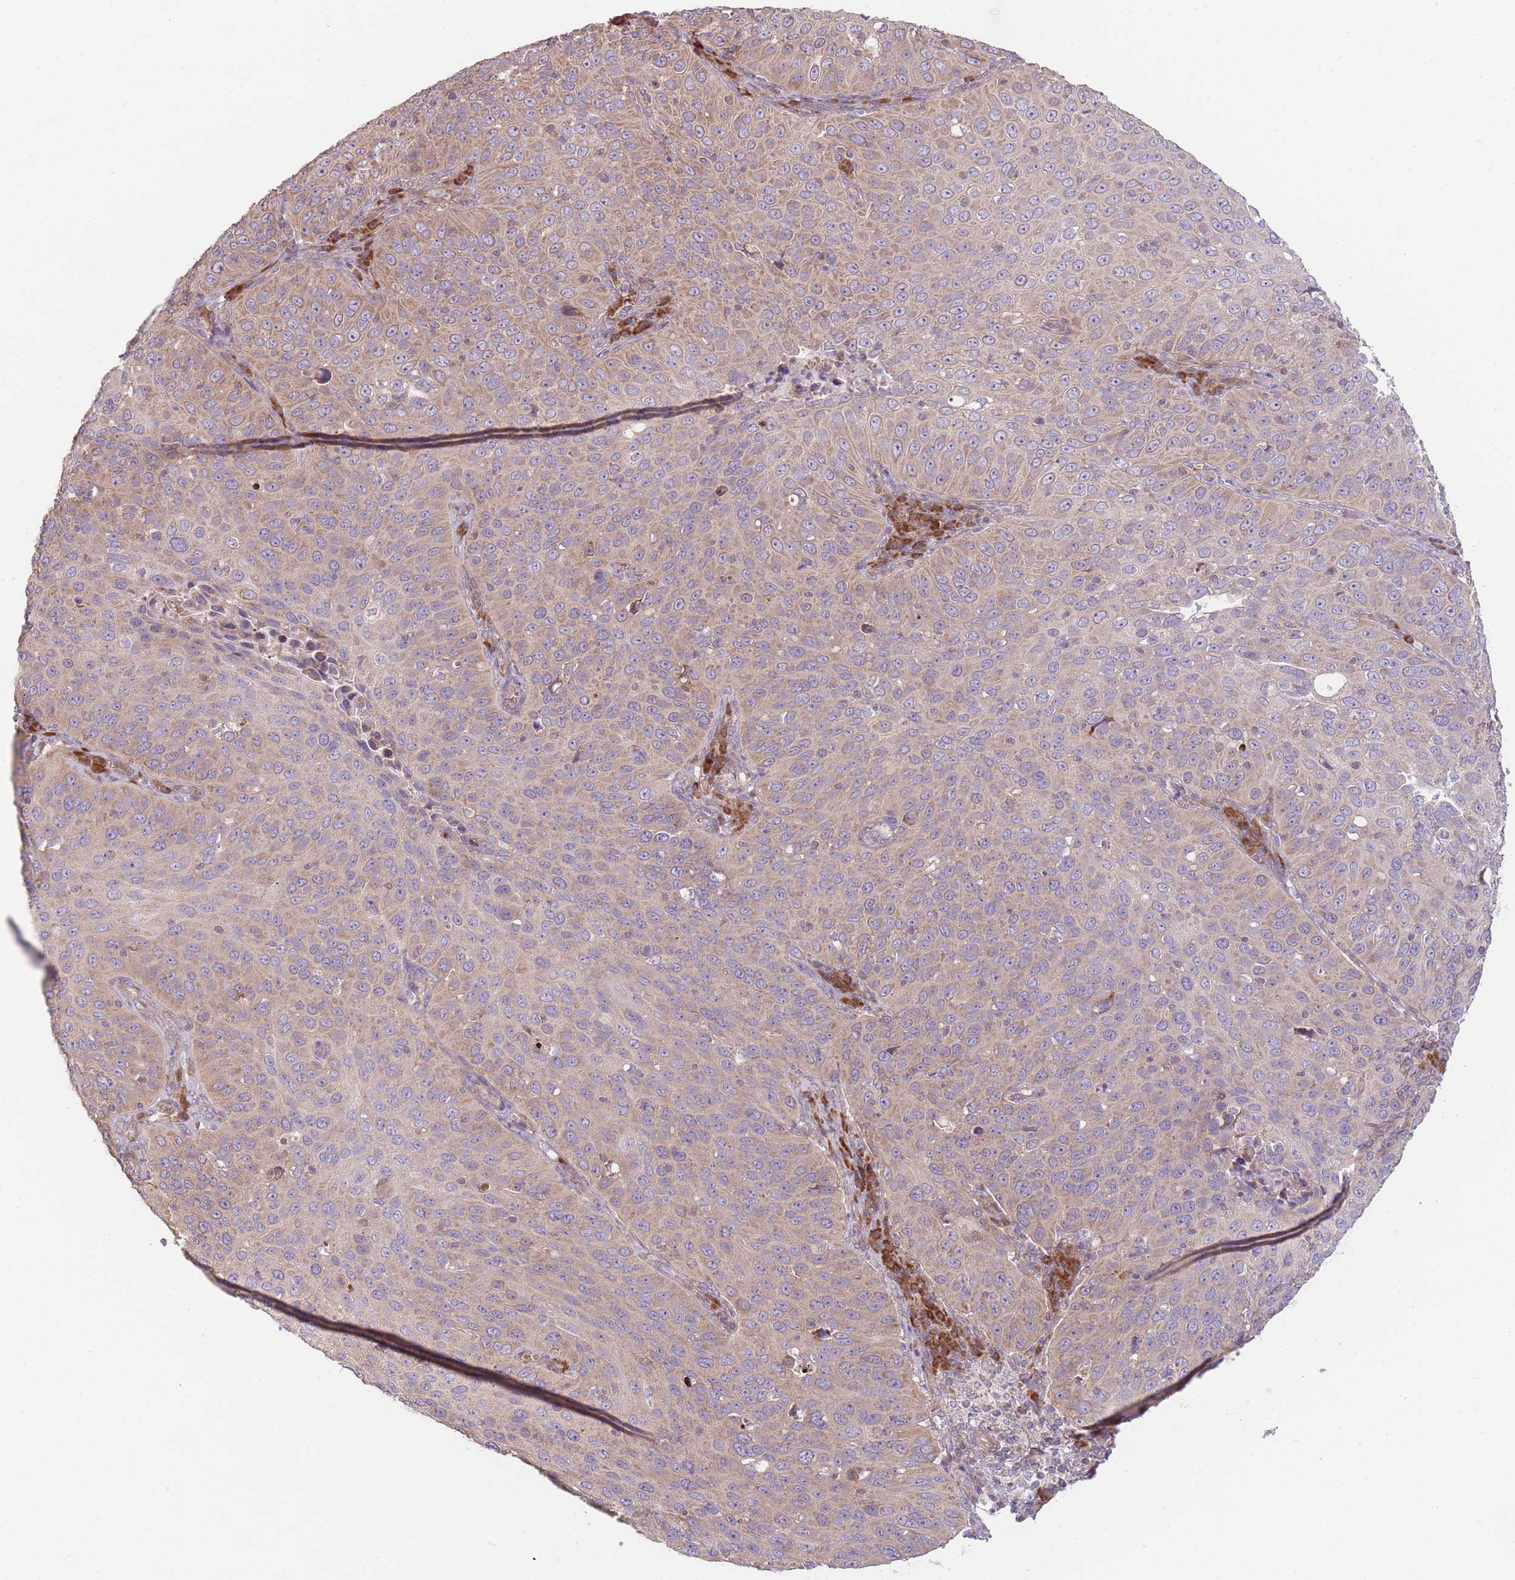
{"staining": {"intensity": "weak", "quantity": ">75%", "location": "cytoplasmic/membranous"}, "tissue": "cervical cancer", "cell_type": "Tumor cells", "image_type": "cancer", "snomed": [{"axis": "morphology", "description": "Squamous cell carcinoma, NOS"}, {"axis": "topography", "description": "Cervix"}], "caption": "Protein staining shows weak cytoplasmic/membranous expression in about >75% of tumor cells in squamous cell carcinoma (cervical).", "gene": "BOLA2B", "patient": {"sex": "female", "age": 36}}